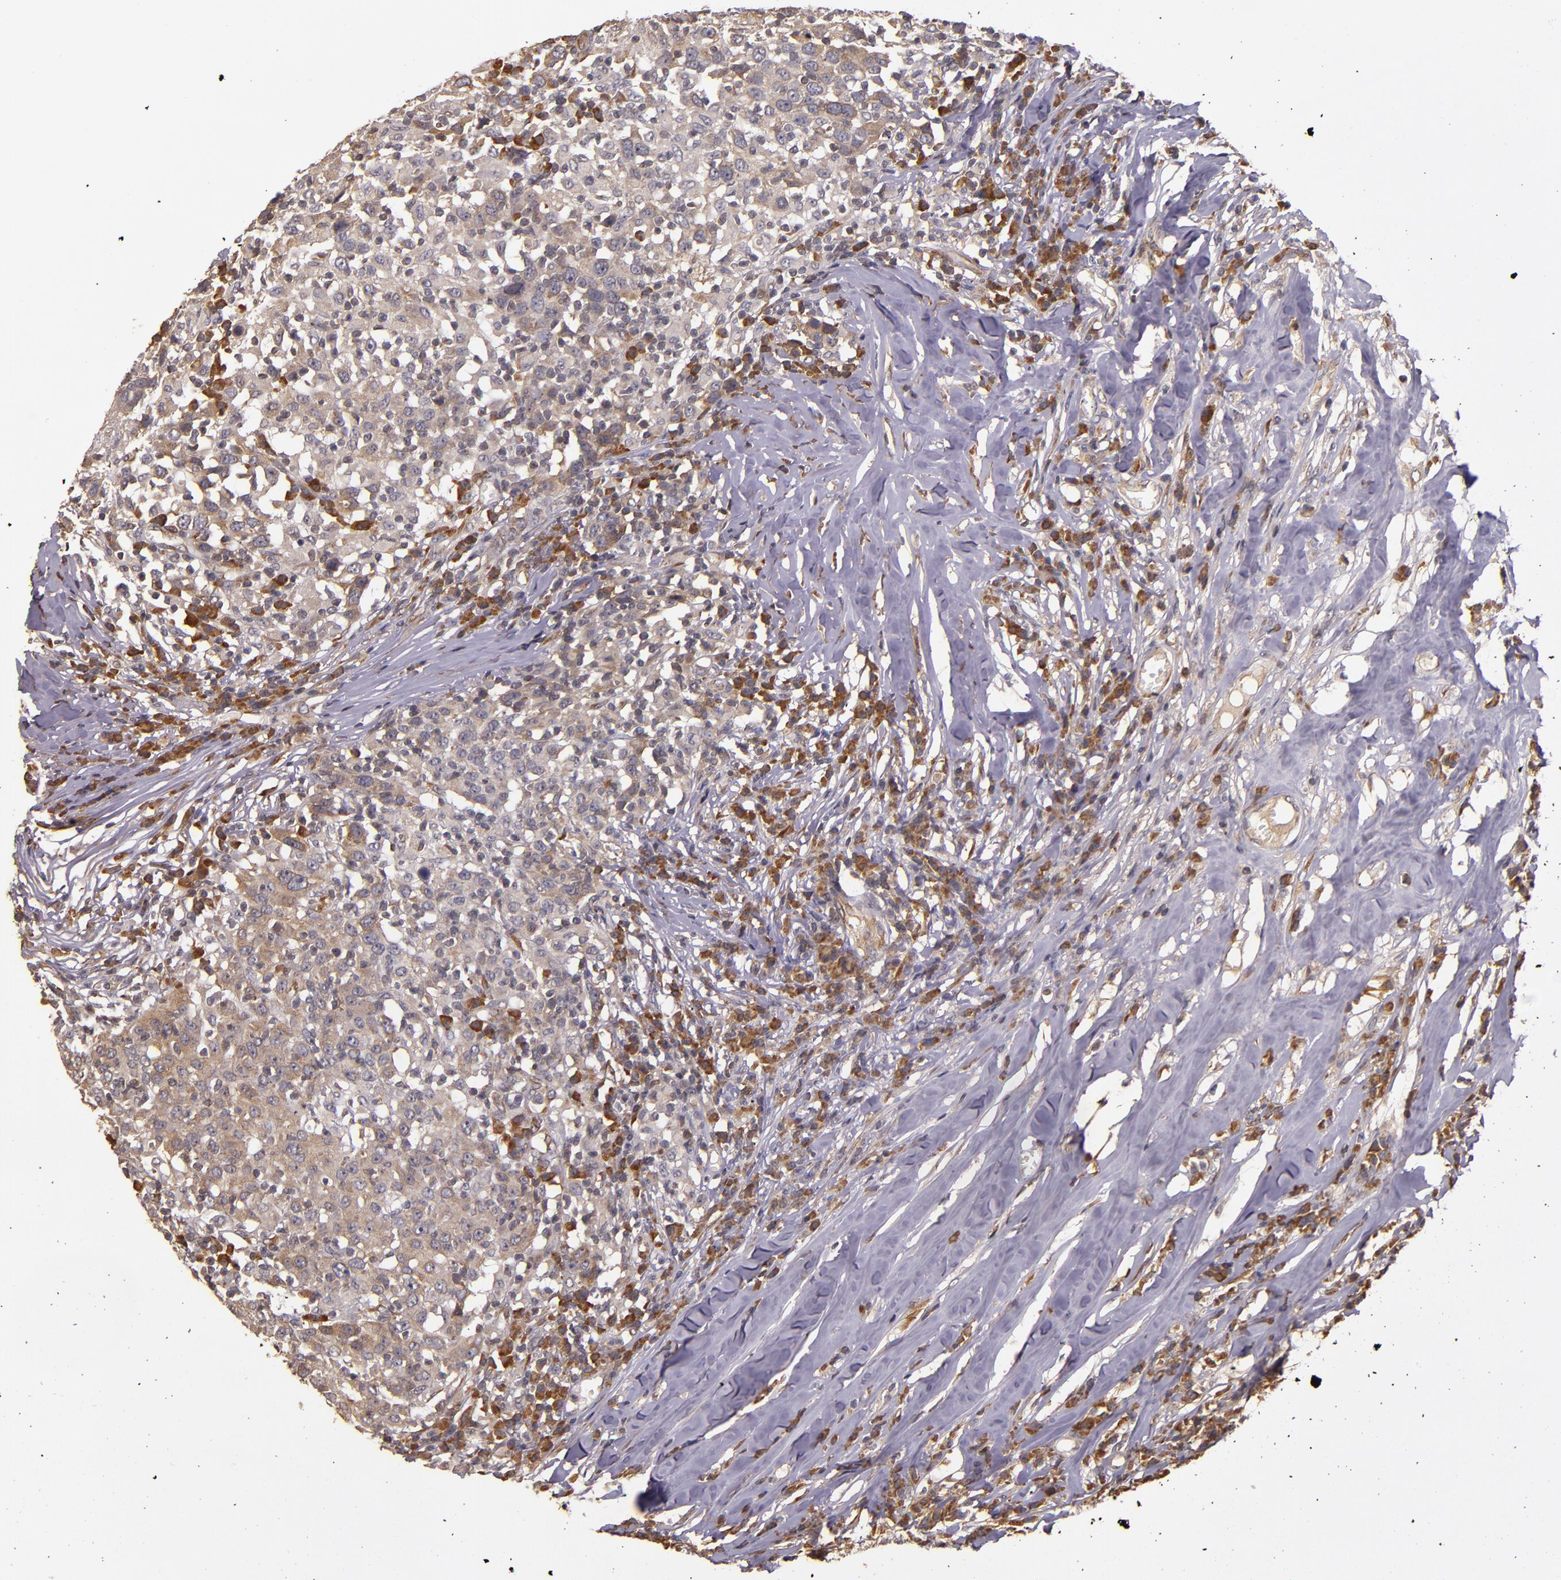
{"staining": {"intensity": "weak", "quantity": ">75%", "location": "cytoplasmic/membranous"}, "tissue": "head and neck cancer", "cell_type": "Tumor cells", "image_type": "cancer", "snomed": [{"axis": "morphology", "description": "Adenocarcinoma, NOS"}, {"axis": "topography", "description": "Salivary gland"}, {"axis": "topography", "description": "Head-Neck"}], "caption": "Head and neck adenocarcinoma stained with a protein marker shows weak staining in tumor cells.", "gene": "PRAF2", "patient": {"sex": "female", "age": 65}}